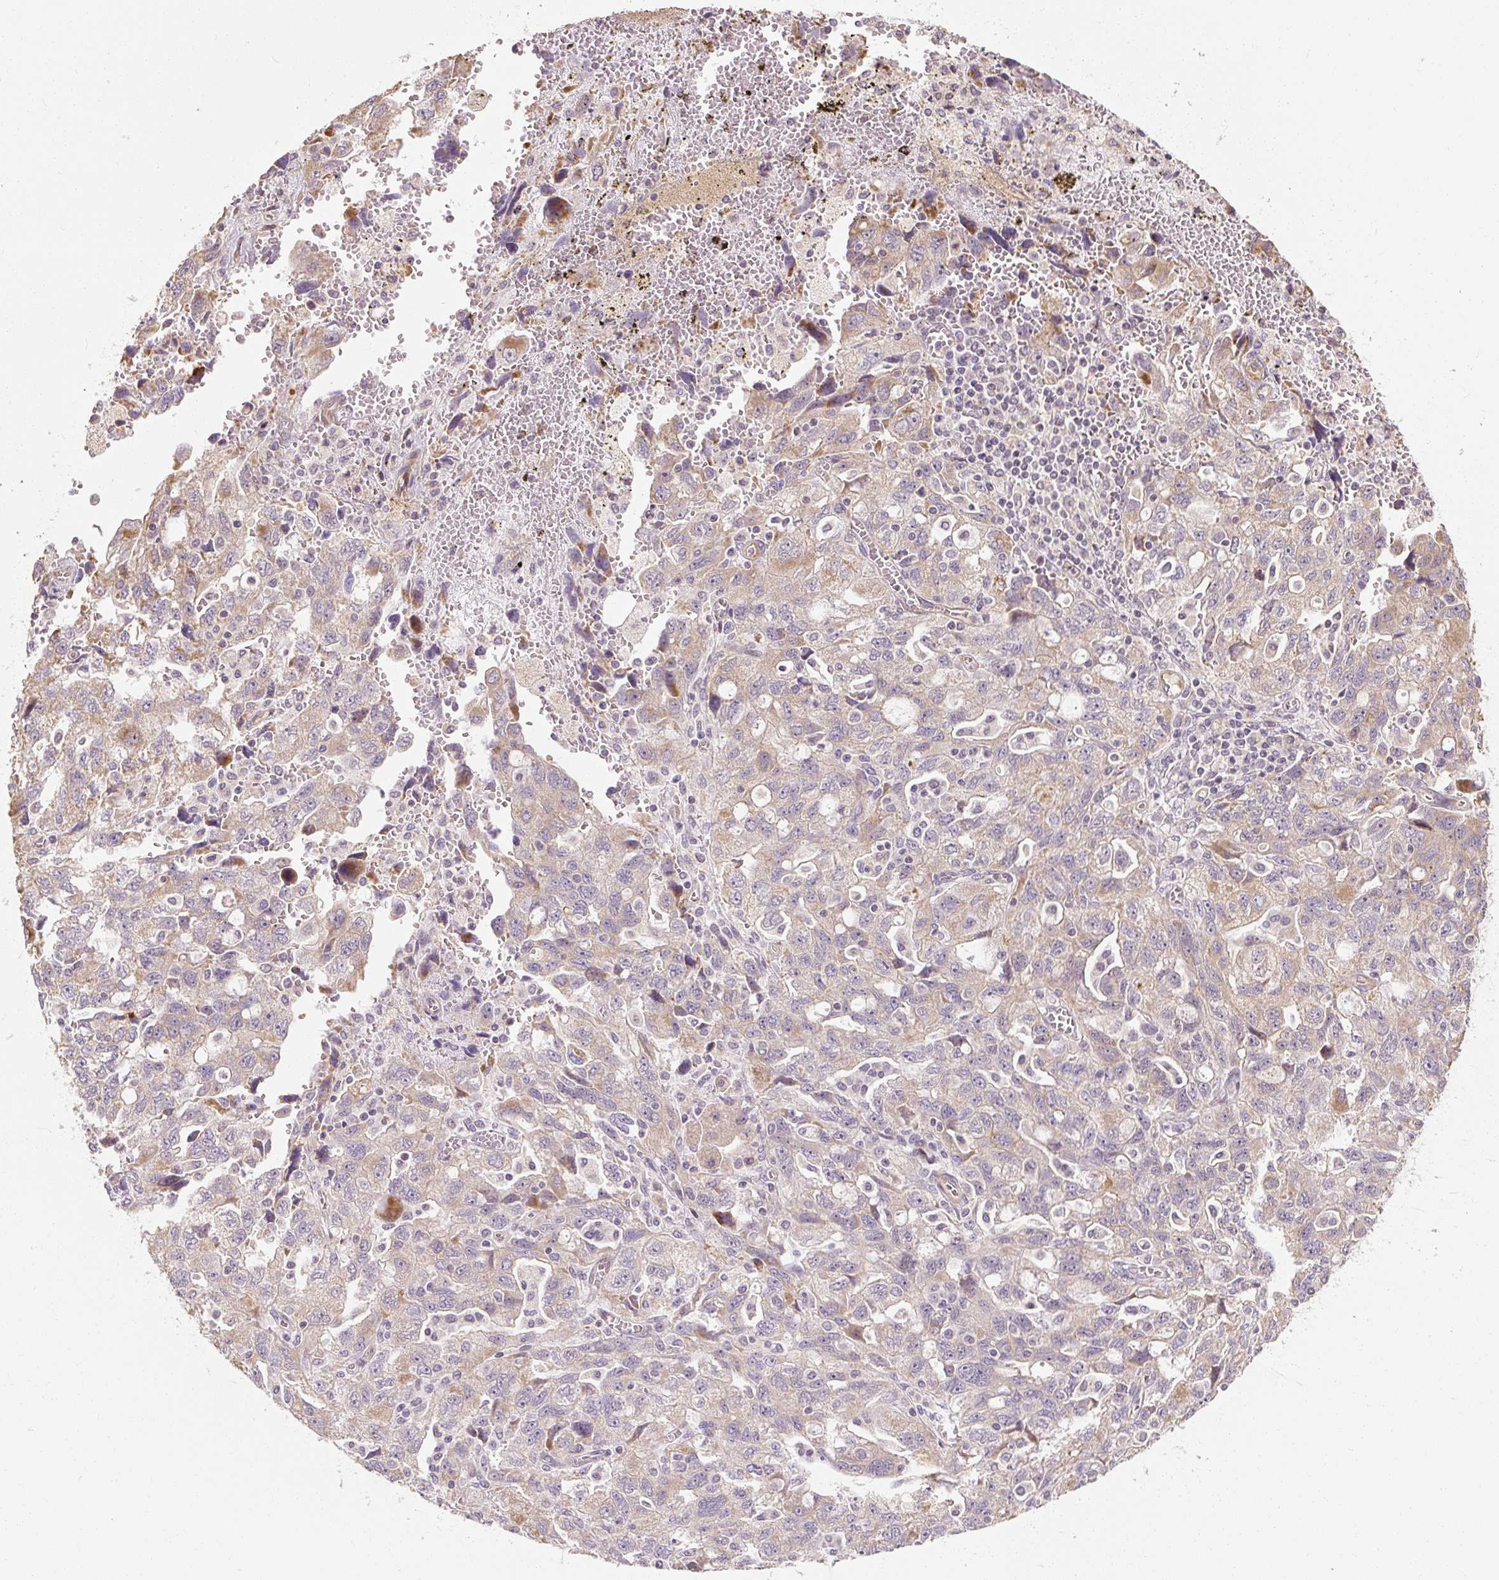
{"staining": {"intensity": "weak", "quantity": "25%-75%", "location": "cytoplasmic/membranous"}, "tissue": "ovarian cancer", "cell_type": "Tumor cells", "image_type": "cancer", "snomed": [{"axis": "morphology", "description": "Carcinoma, NOS"}, {"axis": "morphology", "description": "Cystadenocarcinoma, serous, NOS"}, {"axis": "topography", "description": "Ovary"}], "caption": "This histopathology image demonstrates immunohistochemistry staining of human serous cystadenocarcinoma (ovarian), with low weak cytoplasmic/membranous staining in approximately 25%-75% of tumor cells.", "gene": "RB1CC1", "patient": {"sex": "female", "age": 69}}